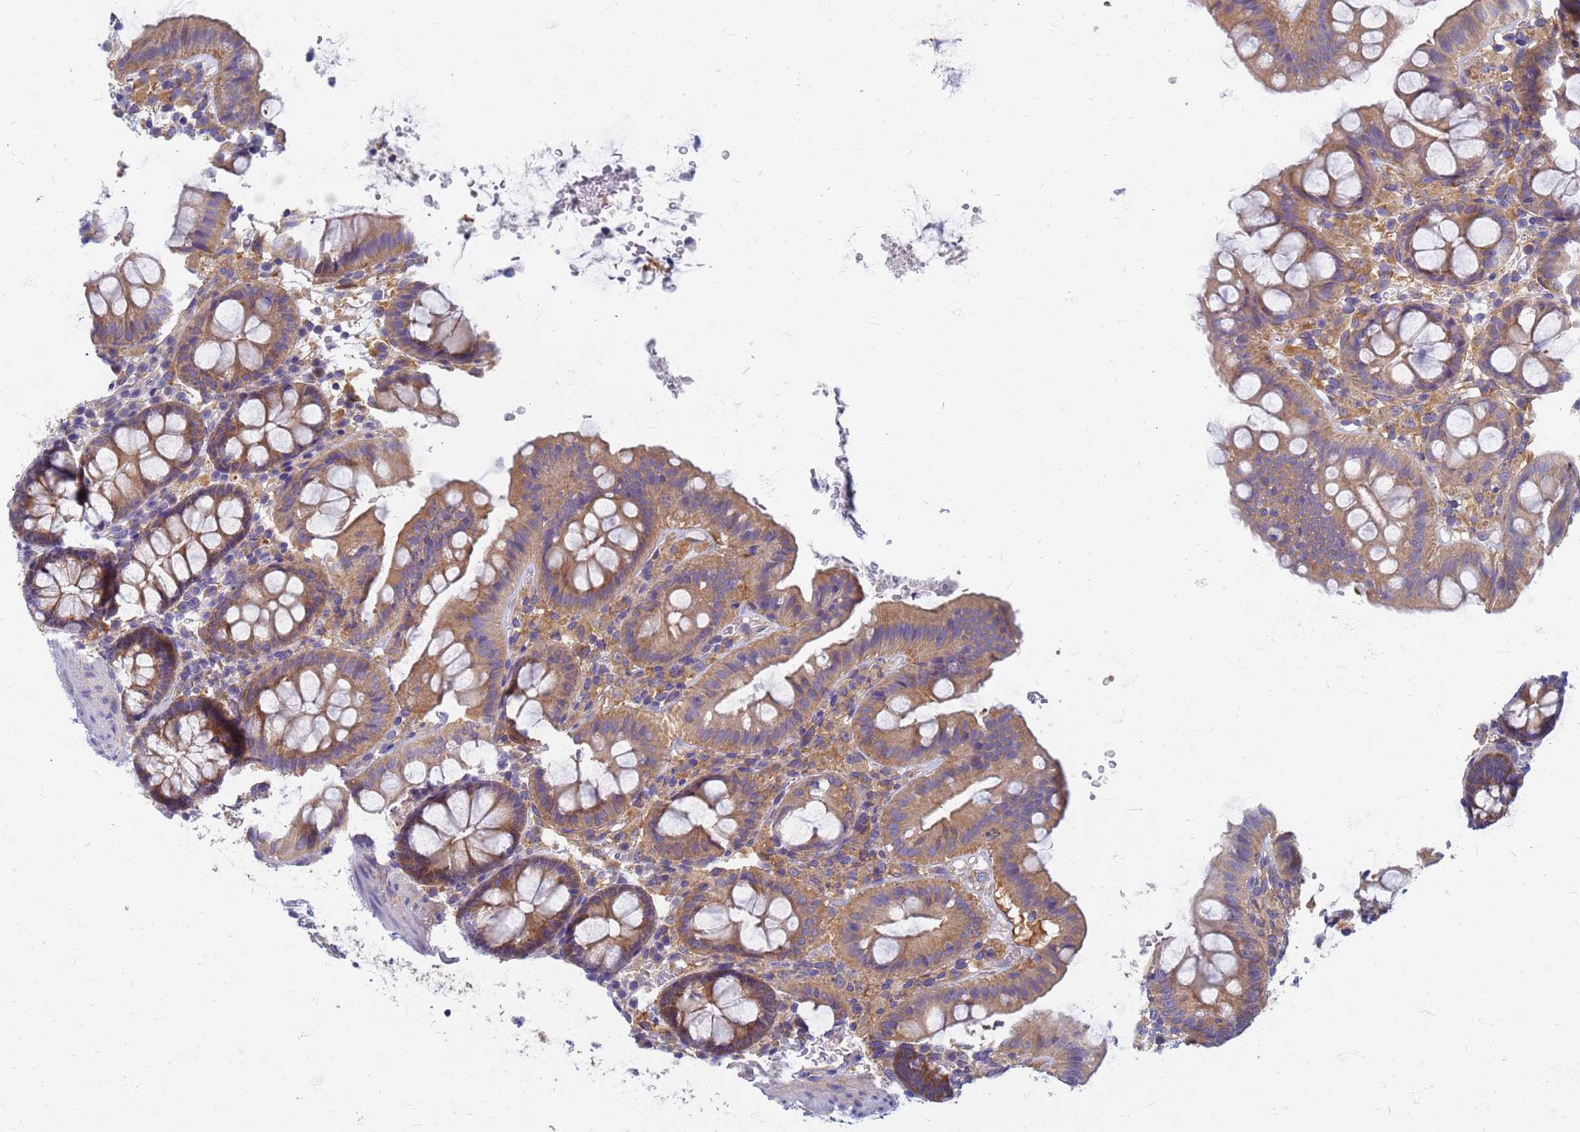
{"staining": {"intensity": "weak", "quantity": "<25%", "location": "cytoplasmic/membranous"}, "tissue": "colon", "cell_type": "Endothelial cells", "image_type": "normal", "snomed": [{"axis": "morphology", "description": "Normal tissue, NOS"}, {"axis": "topography", "description": "Colon"}], "caption": "A high-resolution histopathology image shows immunohistochemistry staining of unremarkable colon, which exhibits no significant positivity in endothelial cells.", "gene": "EEA1", "patient": {"sex": "male", "age": 75}}